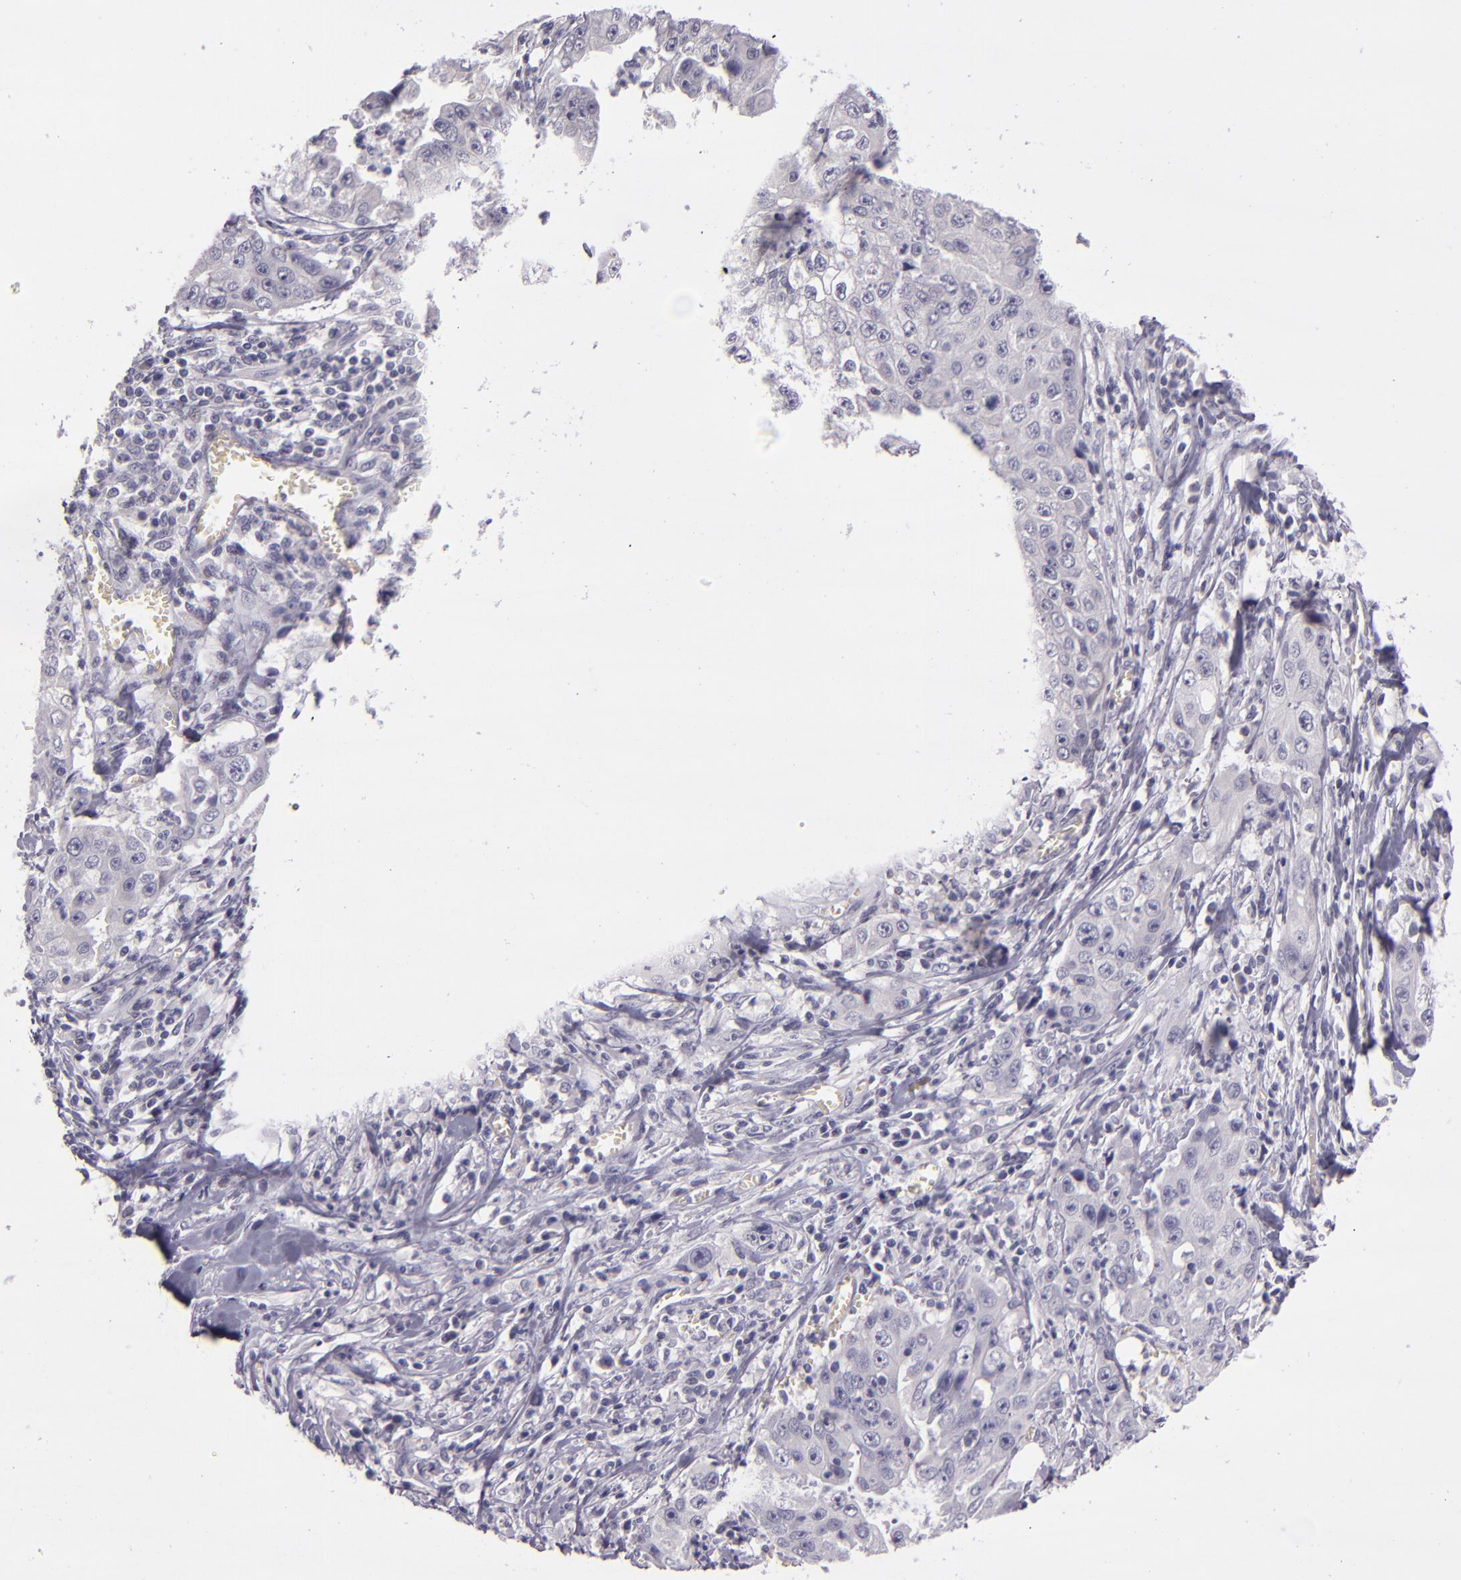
{"staining": {"intensity": "negative", "quantity": "none", "location": "none"}, "tissue": "lung cancer", "cell_type": "Tumor cells", "image_type": "cancer", "snomed": [{"axis": "morphology", "description": "Squamous cell carcinoma, NOS"}, {"axis": "topography", "description": "Lung"}], "caption": "The histopathology image exhibits no significant staining in tumor cells of lung squamous cell carcinoma.", "gene": "SNCB", "patient": {"sex": "male", "age": 64}}